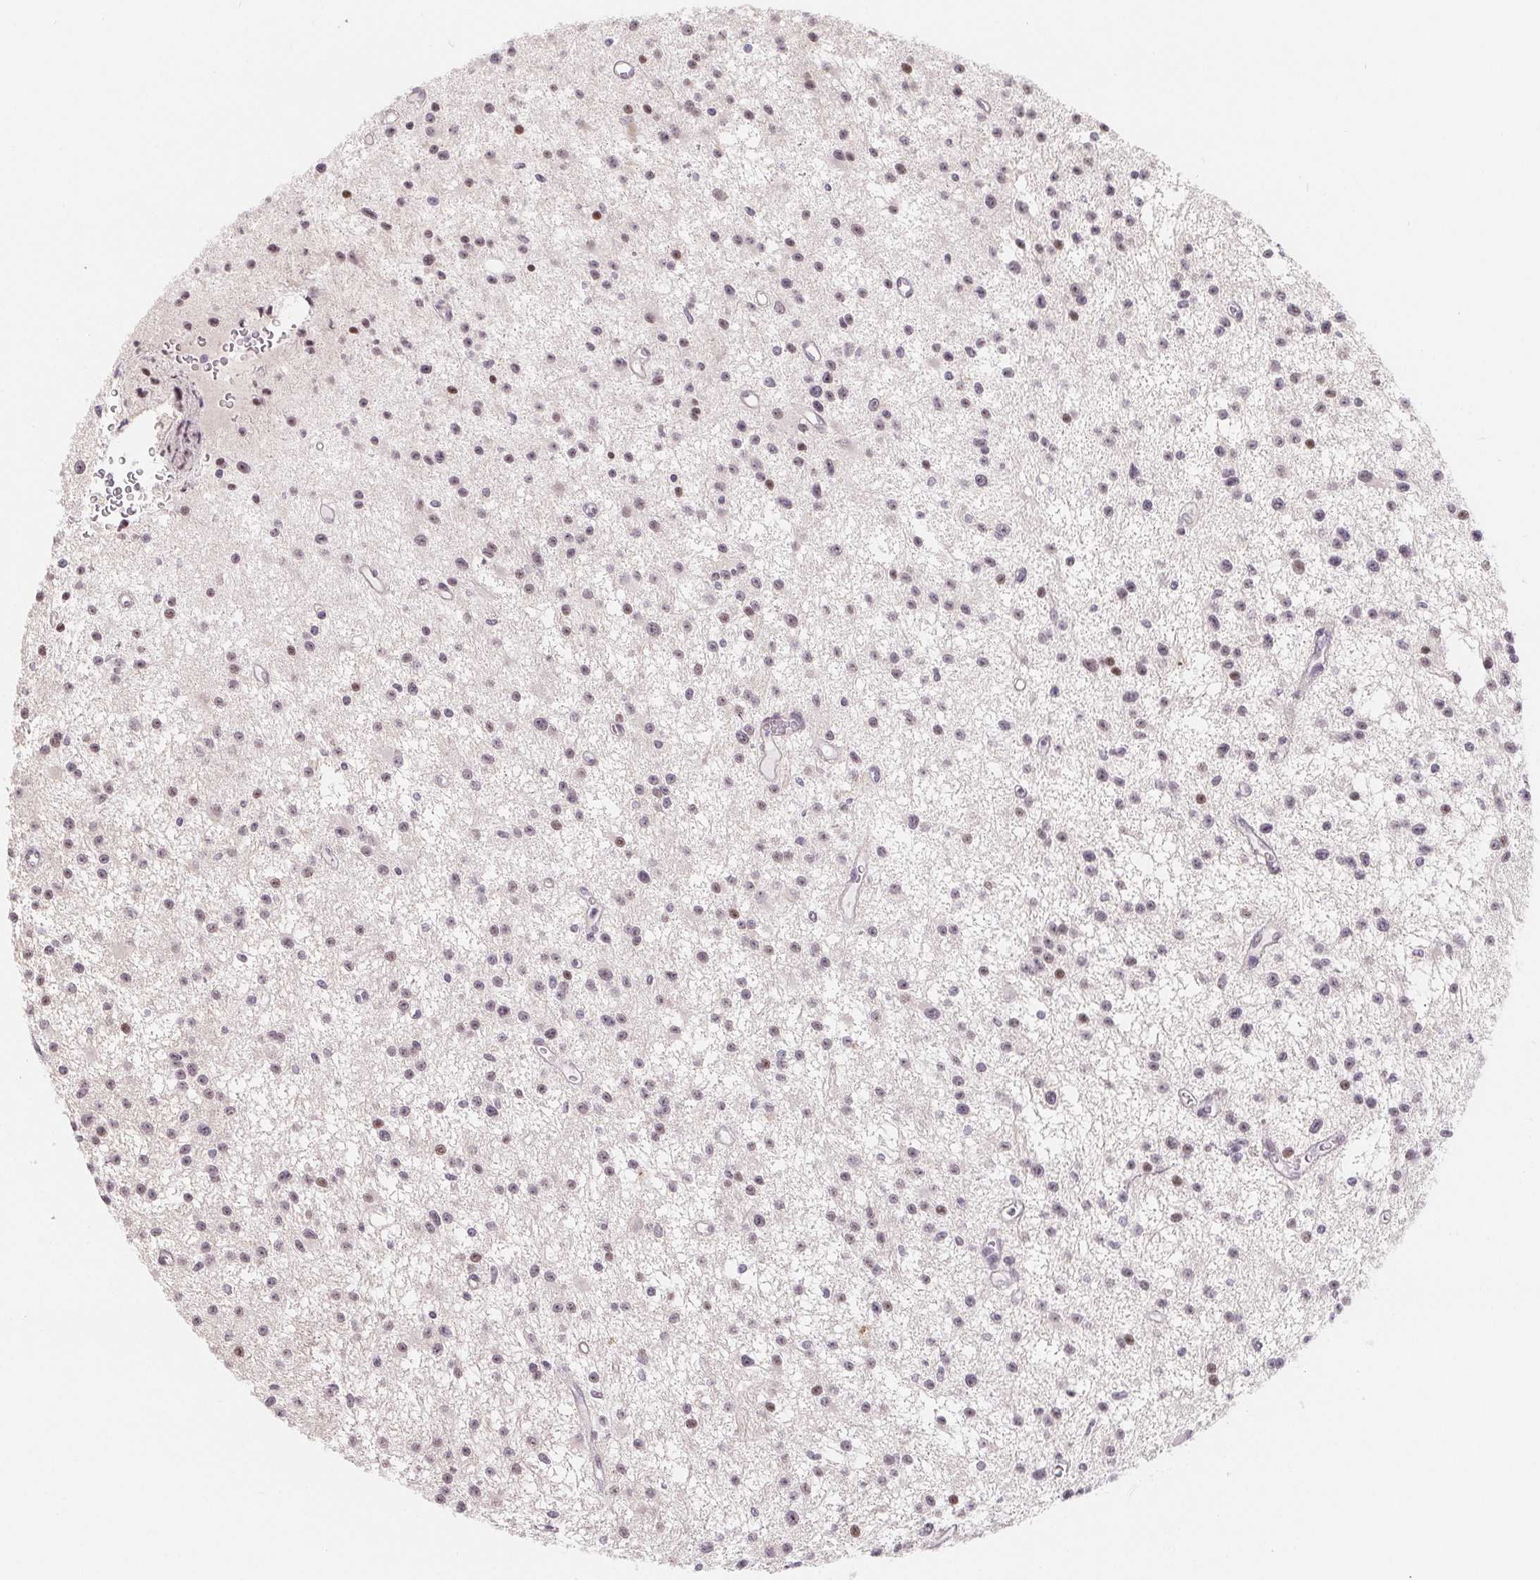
{"staining": {"intensity": "moderate", "quantity": "25%-75%", "location": "nuclear"}, "tissue": "glioma", "cell_type": "Tumor cells", "image_type": "cancer", "snomed": [{"axis": "morphology", "description": "Glioma, malignant, Low grade"}, {"axis": "topography", "description": "Brain"}], "caption": "The histopathology image displays staining of malignant low-grade glioma, revealing moderate nuclear protein staining (brown color) within tumor cells.", "gene": "LCA5L", "patient": {"sex": "male", "age": 43}}